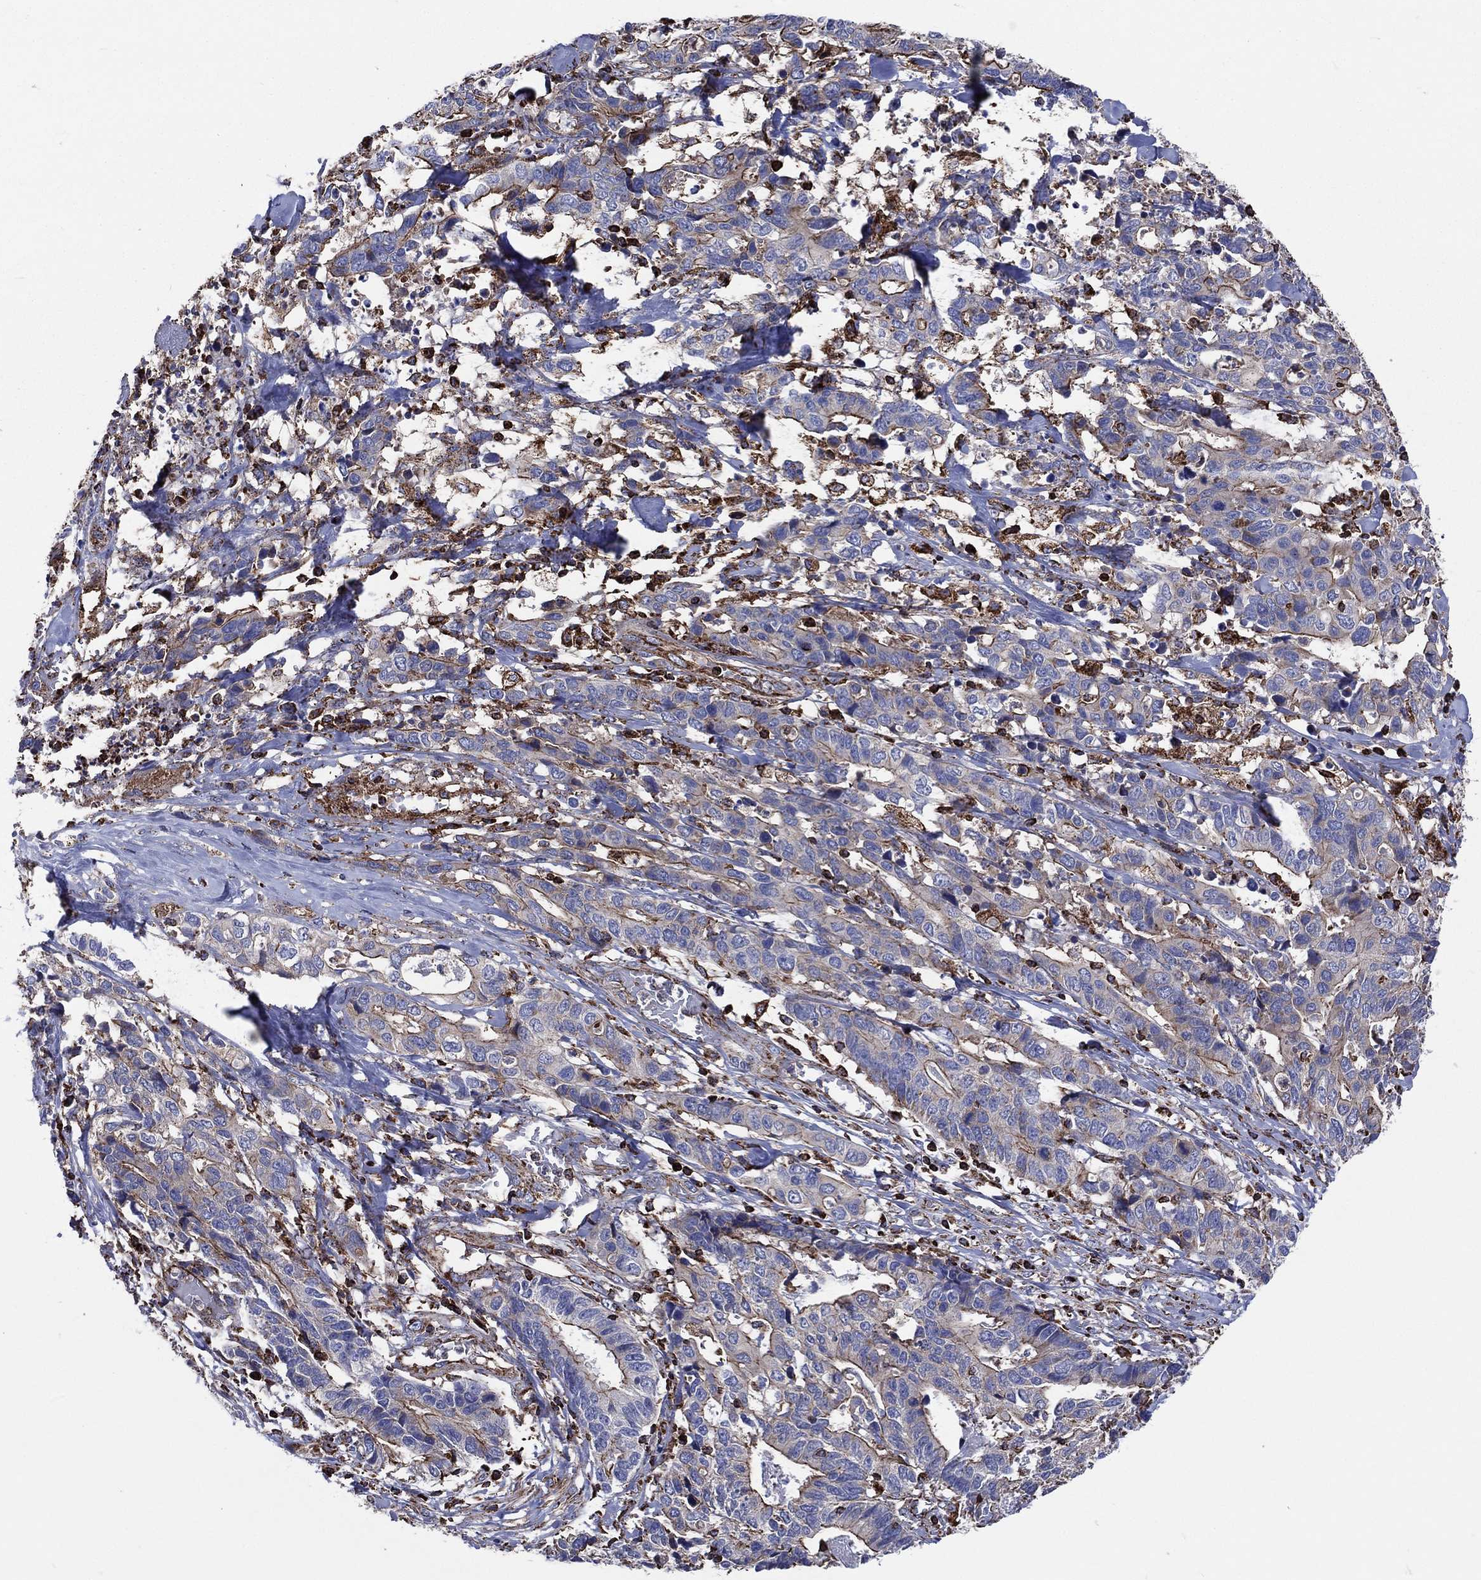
{"staining": {"intensity": "moderate", "quantity": "25%-75%", "location": "cytoplasmic/membranous"}, "tissue": "stomach cancer", "cell_type": "Tumor cells", "image_type": "cancer", "snomed": [{"axis": "morphology", "description": "Adenocarcinoma, NOS"}, {"axis": "topography", "description": "Stomach, upper"}], "caption": "The immunohistochemical stain shows moderate cytoplasmic/membranous expression in tumor cells of adenocarcinoma (stomach) tissue. The protein of interest is shown in brown color, while the nuclei are stained blue.", "gene": "ANKRD37", "patient": {"sex": "female", "age": 67}}